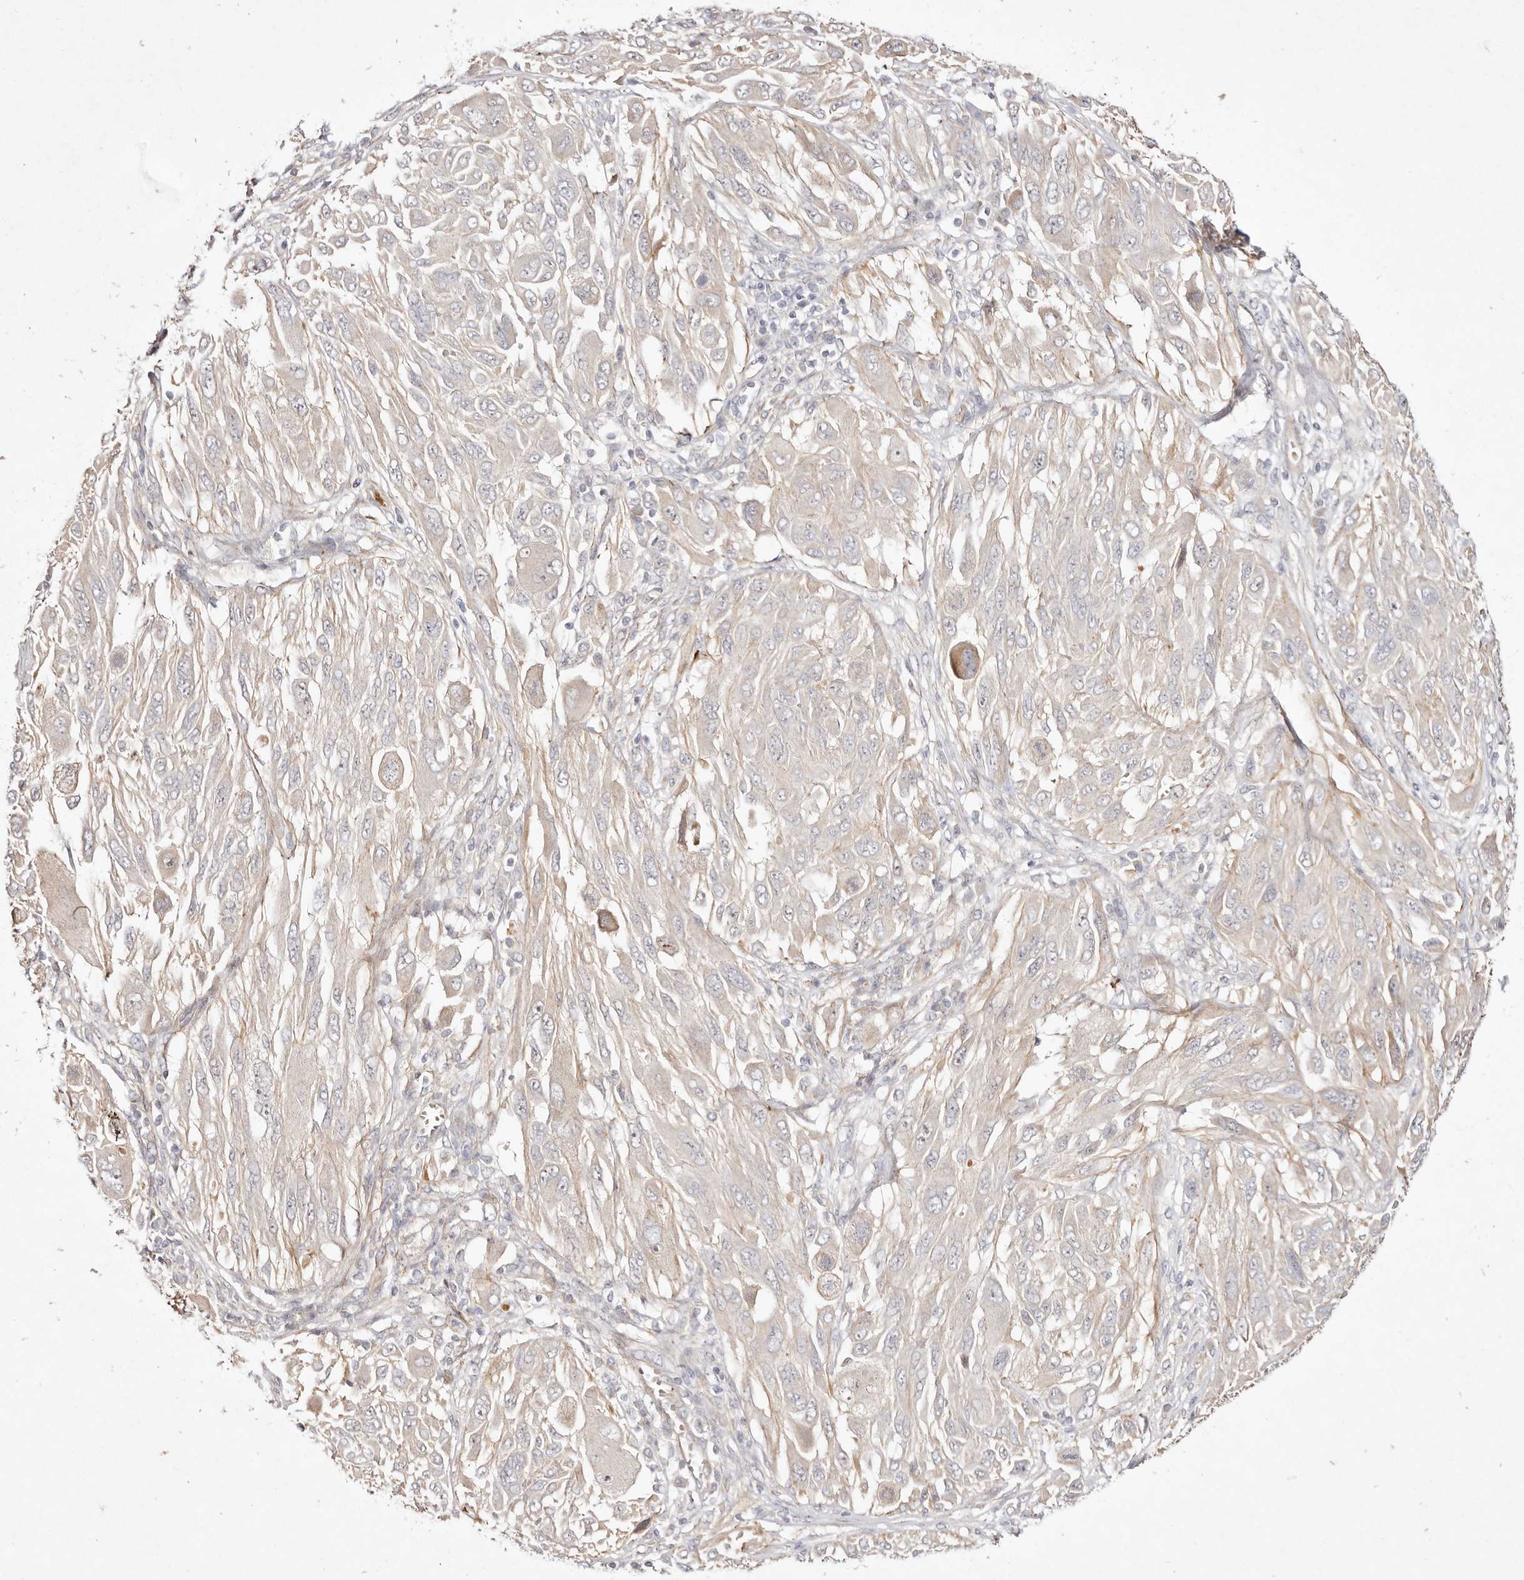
{"staining": {"intensity": "weak", "quantity": "<25%", "location": "cytoplasmic/membranous"}, "tissue": "melanoma", "cell_type": "Tumor cells", "image_type": "cancer", "snomed": [{"axis": "morphology", "description": "Malignant melanoma, NOS"}, {"axis": "topography", "description": "Skin"}], "caption": "Human malignant melanoma stained for a protein using immunohistochemistry (IHC) displays no expression in tumor cells.", "gene": "MTMR11", "patient": {"sex": "female", "age": 91}}